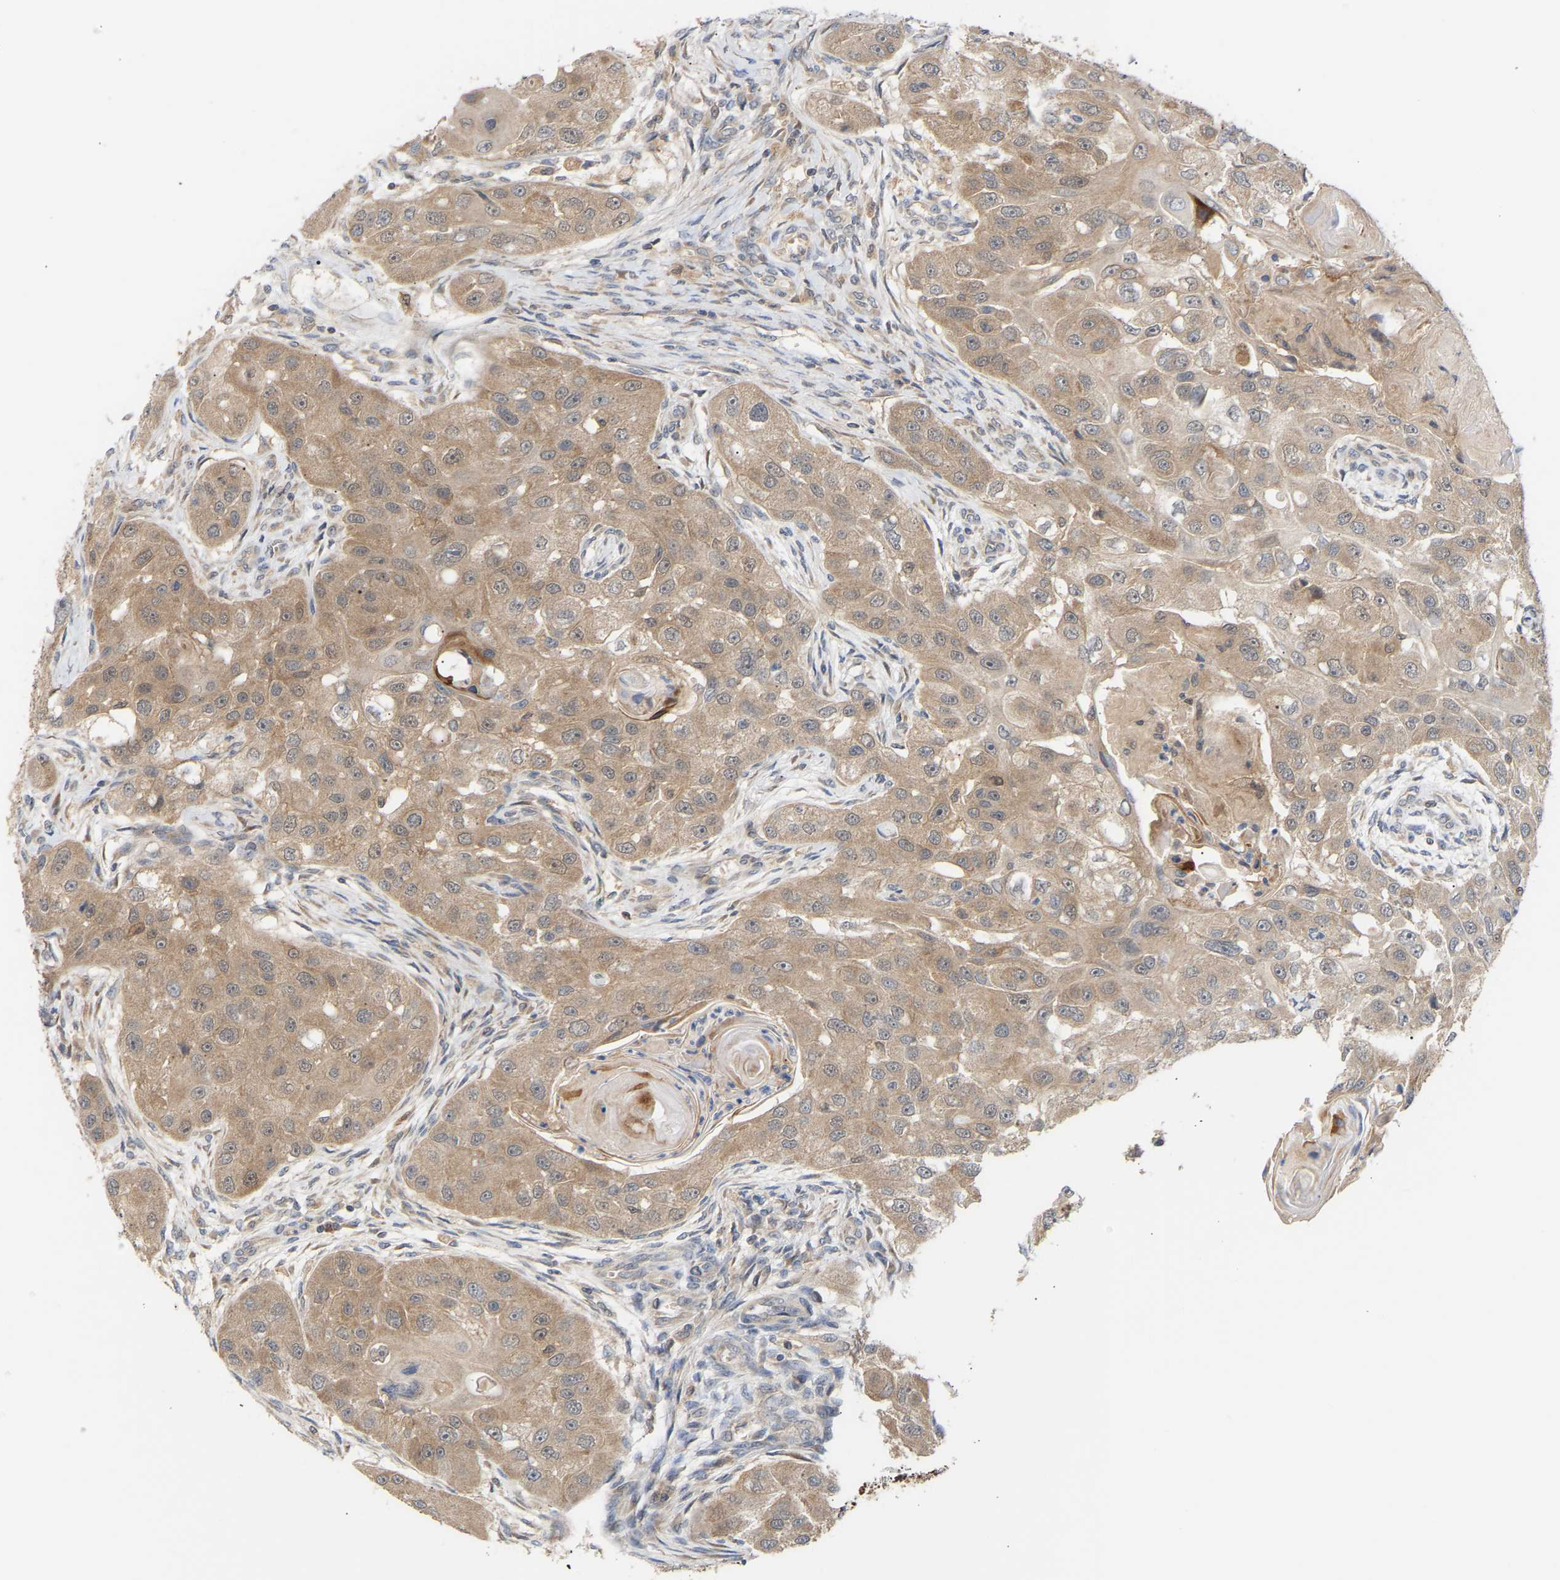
{"staining": {"intensity": "weak", "quantity": ">75%", "location": "cytoplasmic/membranous"}, "tissue": "head and neck cancer", "cell_type": "Tumor cells", "image_type": "cancer", "snomed": [{"axis": "morphology", "description": "Normal tissue, NOS"}, {"axis": "morphology", "description": "Squamous cell carcinoma, NOS"}, {"axis": "topography", "description": "Skeletal muscle"}, {"axis": "topography", "description": "Head-Neck"}], "caption": "Brown immunohistochemical staining in squamous cell carcinoma (head and neck) demonstrates weak cytoplasmic/membranous staining in about >75% of tumor cells.", "gene": "TPMT", "patient": {"sex": "male", "age": 51}}